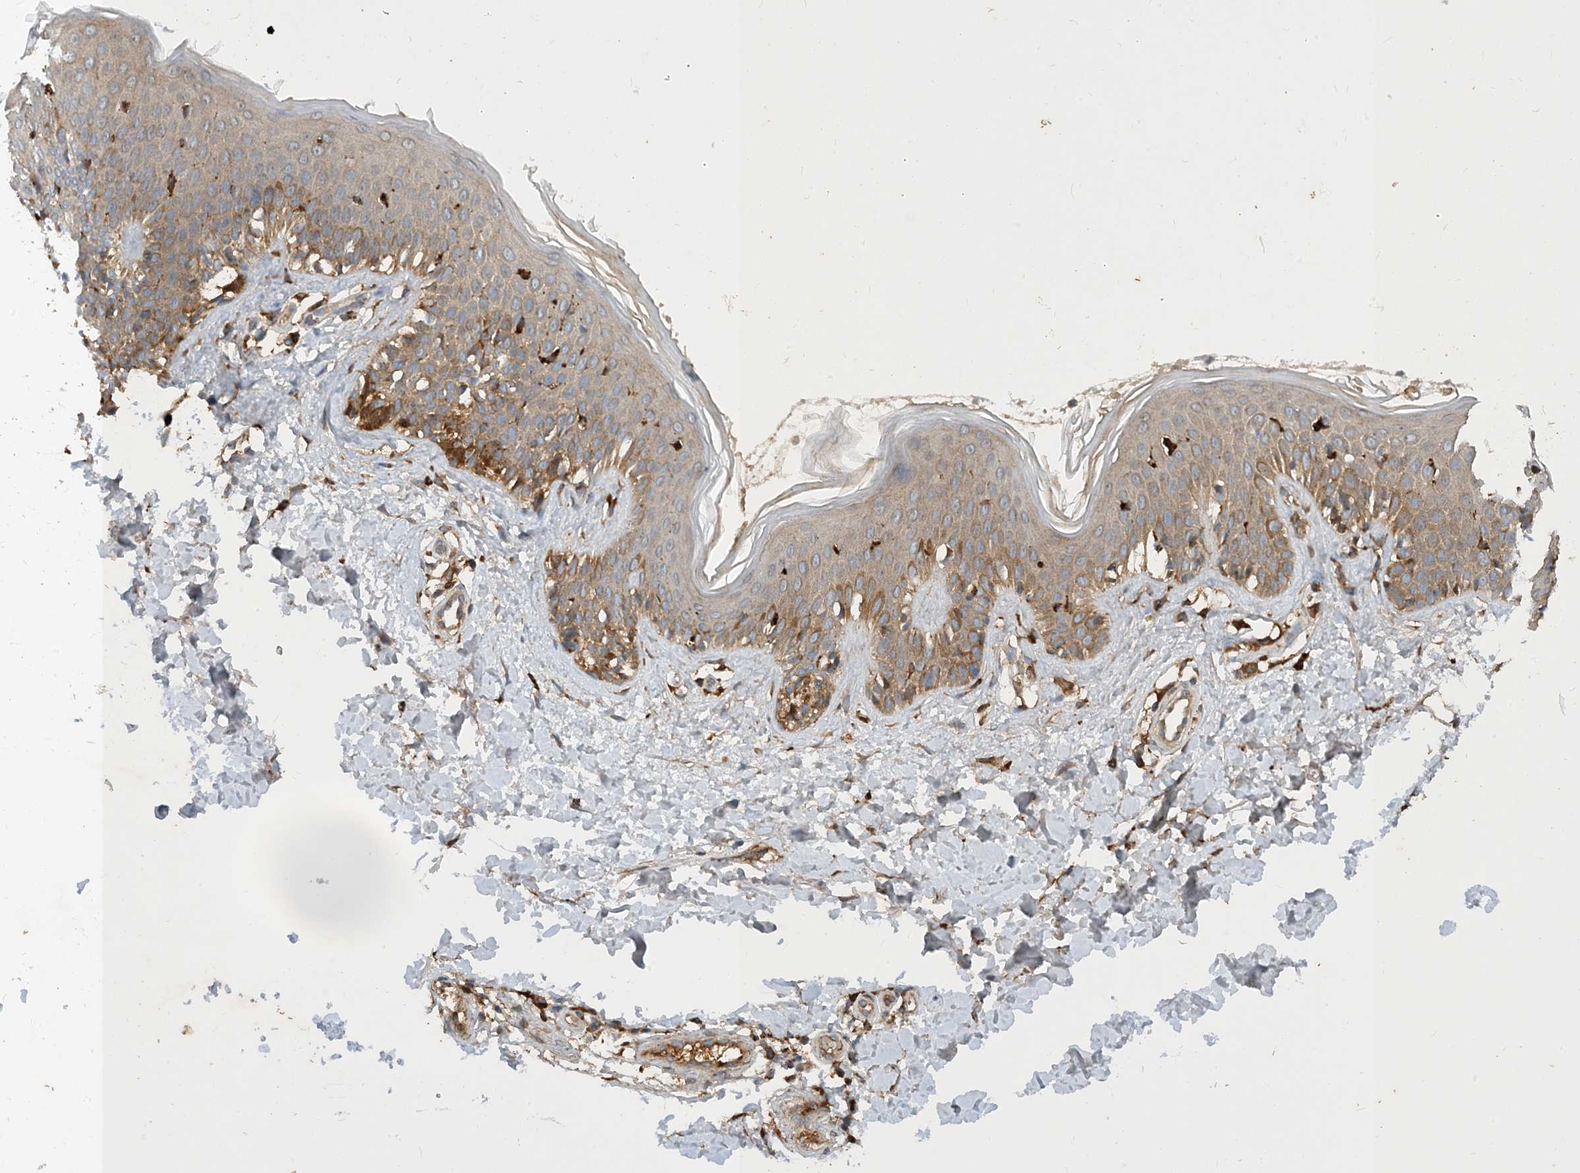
{"staining": {"intensity": "weak", "quantity": ">75%", "location": "cytoplasmic/membranous"}, "tissue": "skin", "cell_type": "Fibroblasts", "image_type": "normal", "snomed": [{"axis": "morphology", "description": "Normal tissue, NOS"}, {"axis": "topography", "description": "Skin"}], "caption": "Approximately >75% of fibroblasts in normal skin display weak cytoplasmic/membranous protein expression as visualized by brown immunohistochemical staining.", "gene": "STK19", "patient": {"sex": "male", "age": 37}}